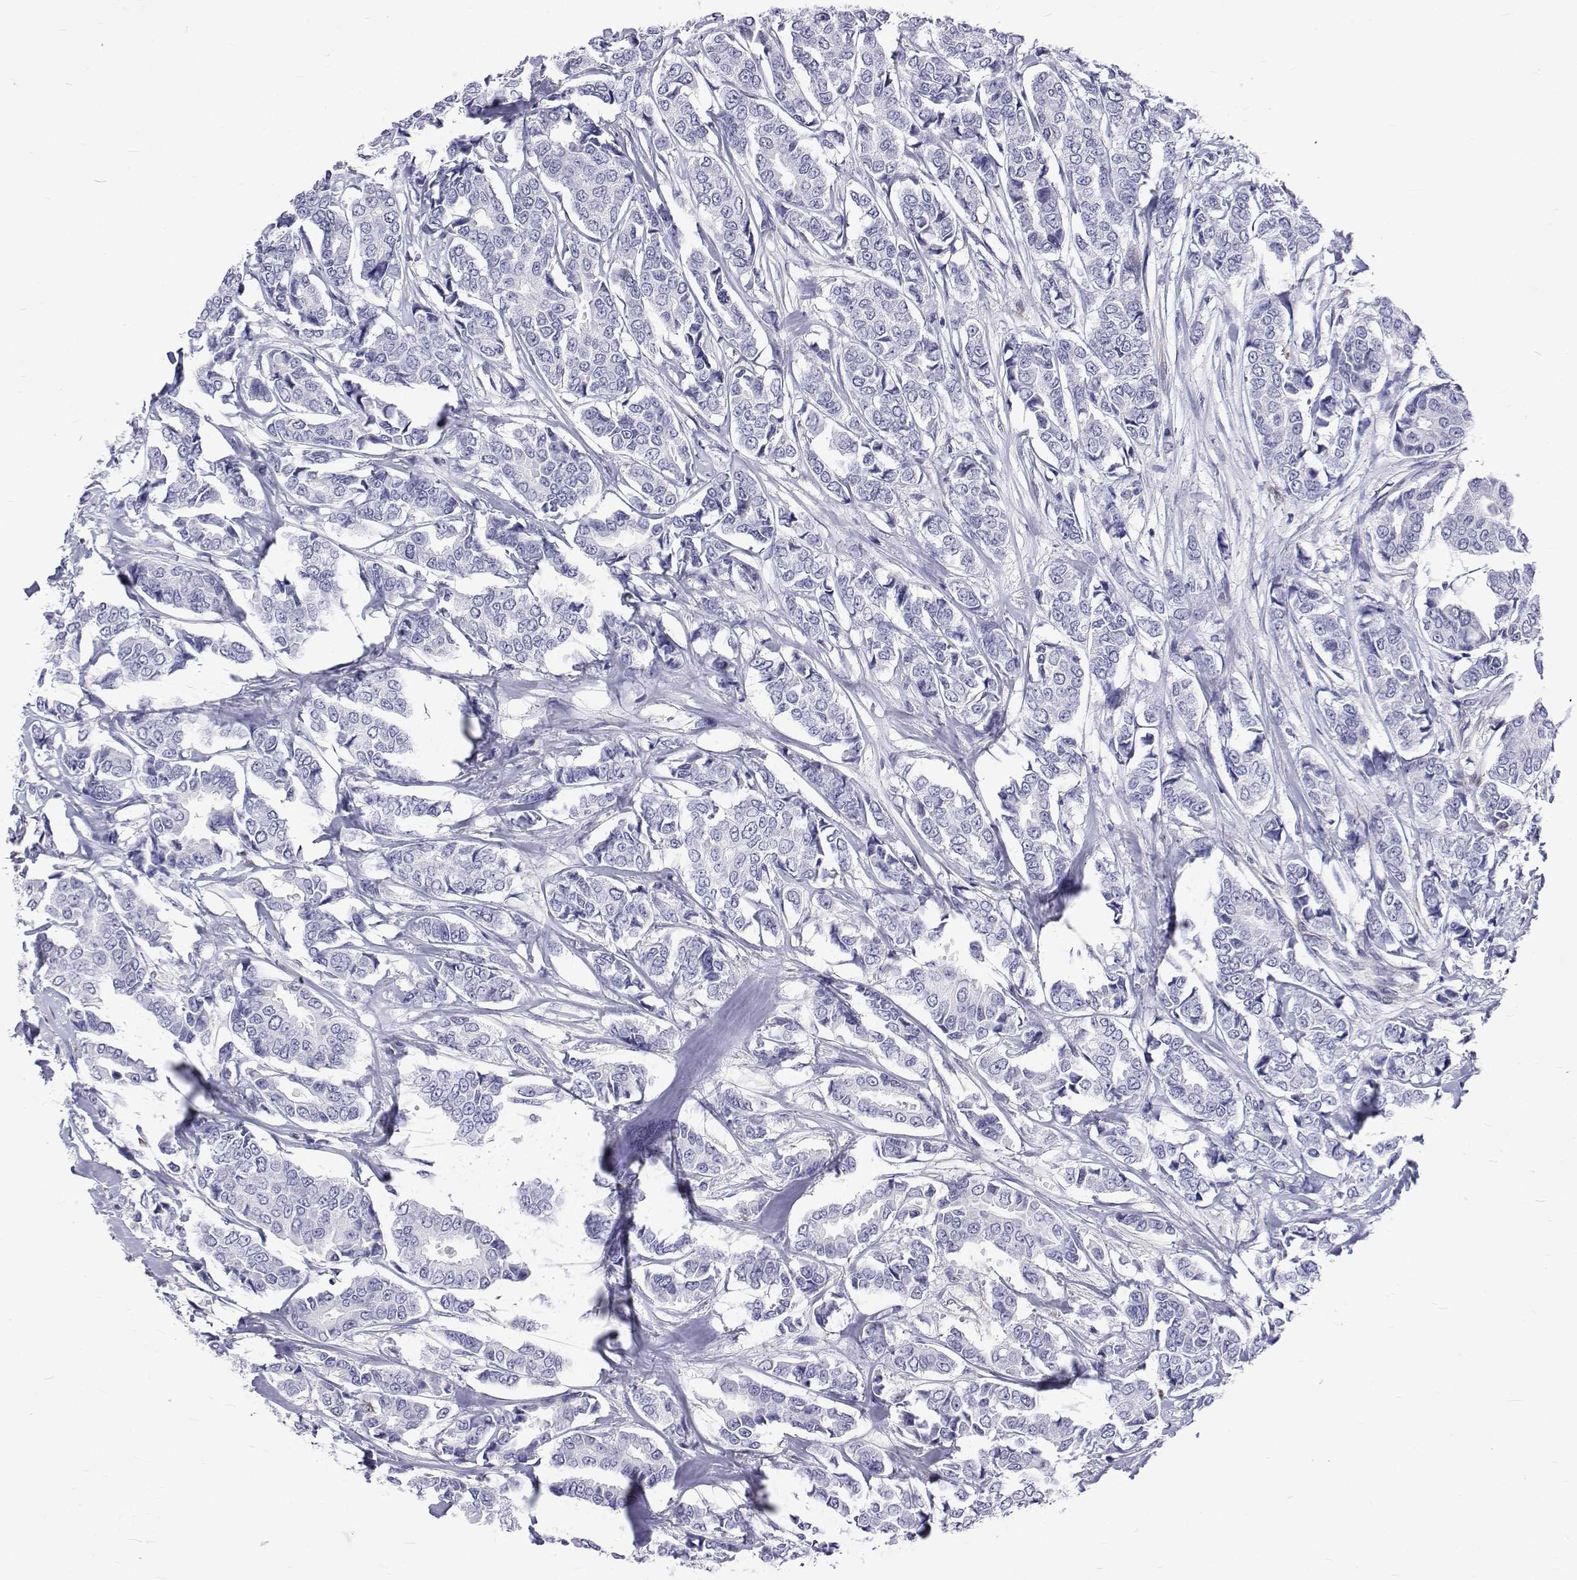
{"staining": {"intensity": "negative", "quantity": "none", "location": "none"}, "tissue": "breast cancer", "cell_type": "Tumor cells", "image_type": "cancer", "snomed": [{"axis": "morphology", "description": "Duct carcinoma"}, {"axis": "topography", "description": "Breast"}], "caption": "Immunohistochemistry histopathology image of neoplastic tissue: invasive ductal carcinoma (breast) stained with DAB exhibits no significant protein expression in tumor cells. (Stains: DAB (3,3'-diaminobenzidine) immunohistochemistry with hematoxylin counter stain, Microscopy: brightfield microscopy at high magnification).", "gene": "OPRPN", "patient": {"sex": "female", "age": 94}}